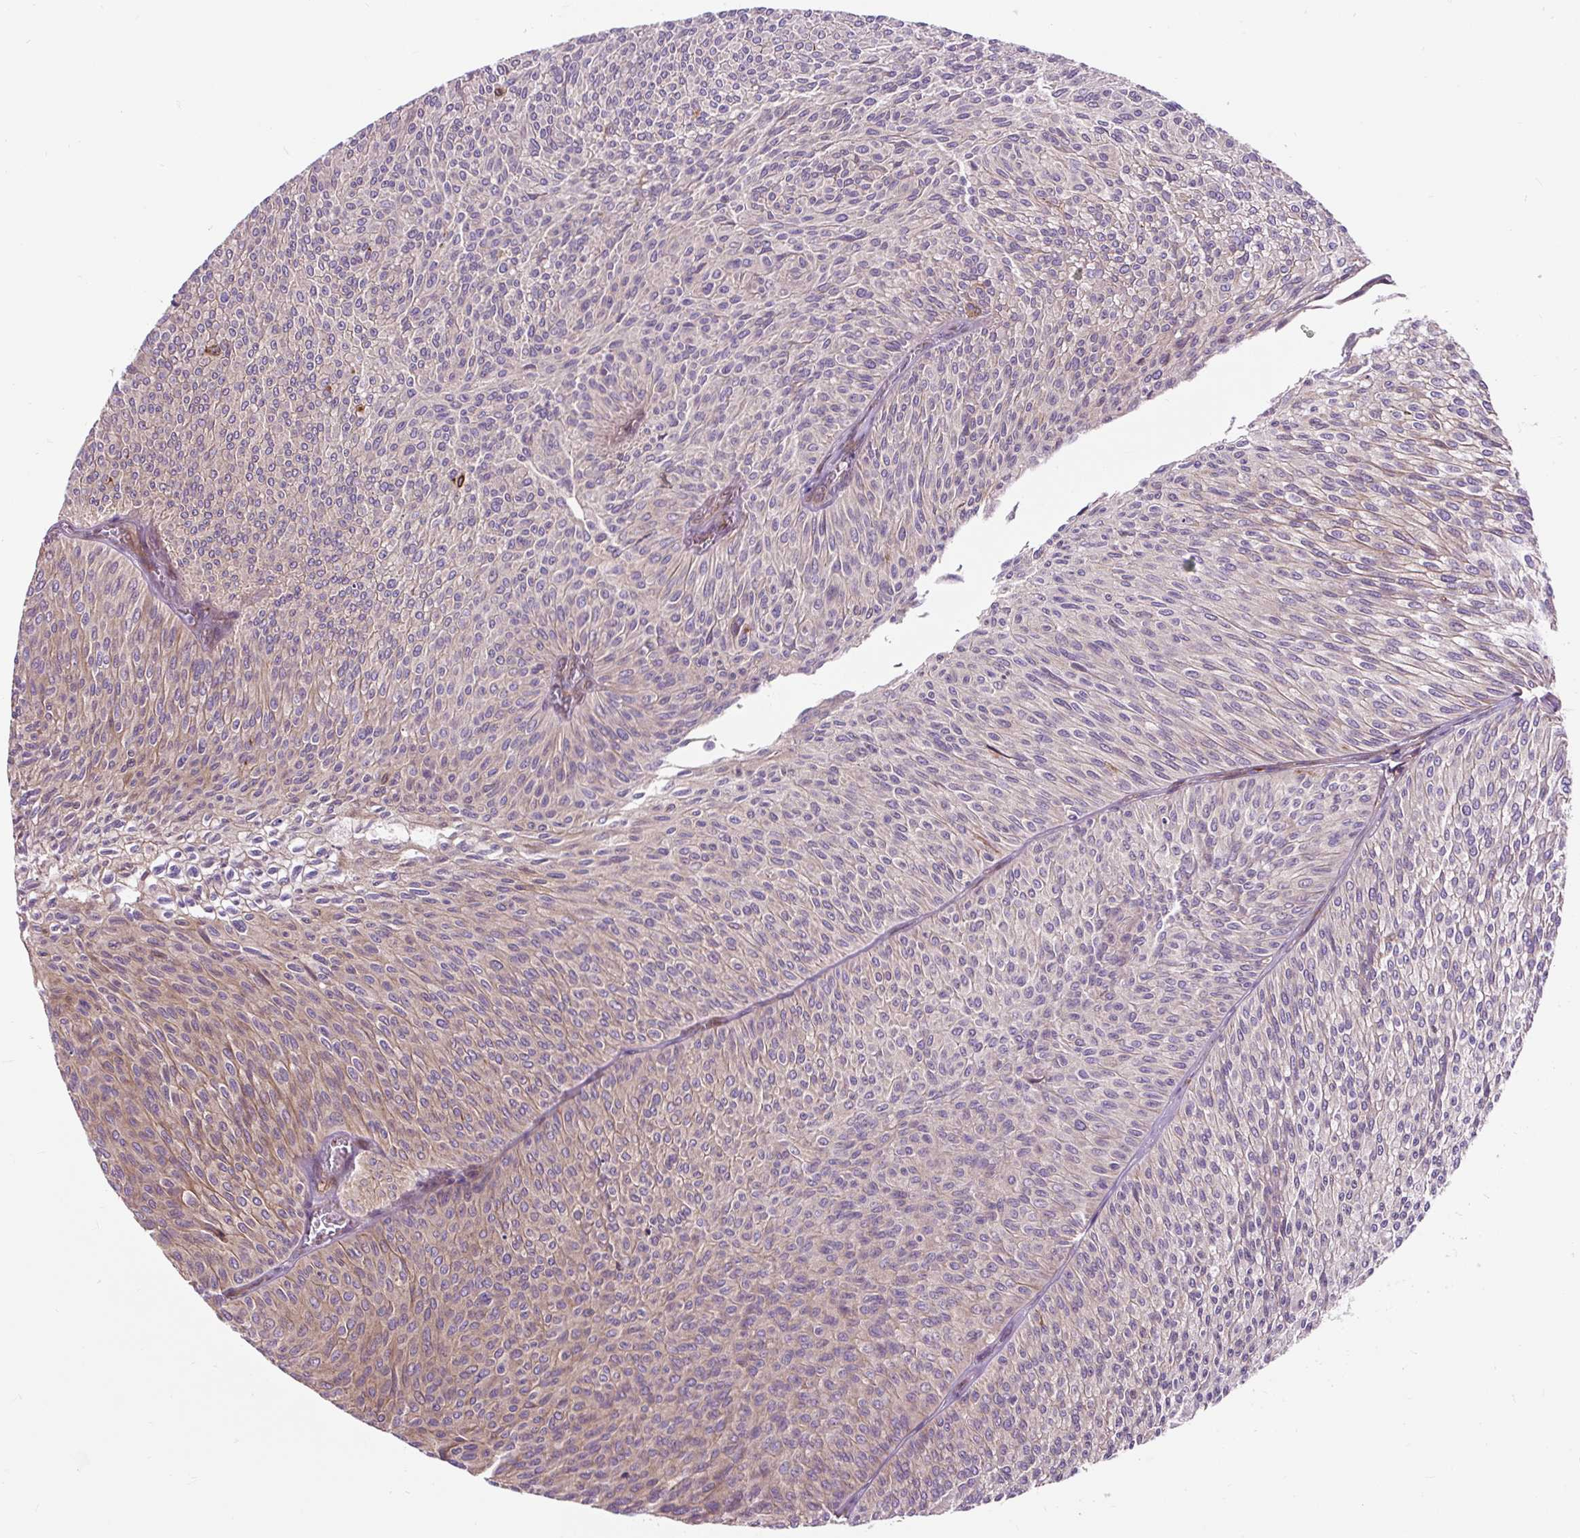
{"staining": {"intensity": "moderate", "quantity": "25%-75%", "location": "cytoplasmic/membranous"}, "tissue": "urothelial cancer", "cell_type": "Tumor cells", "image_type": "cancer", "snomed": [{"axis": "morphology", "description": "Urothelial carcinoma, Low grade"}, {"axis": "topography", "description": "Urinary bladder"}], "caption": "High-power microscopy captured an immunohistochemistry micrograph of urothelial carcinoma (low-grade), revealing moderate cytoplasmic/membranous expression in about 25%-75% of tumor cells.", "gene": "PCDHGB3", "patient": {"sex": "male", "age": 91}}